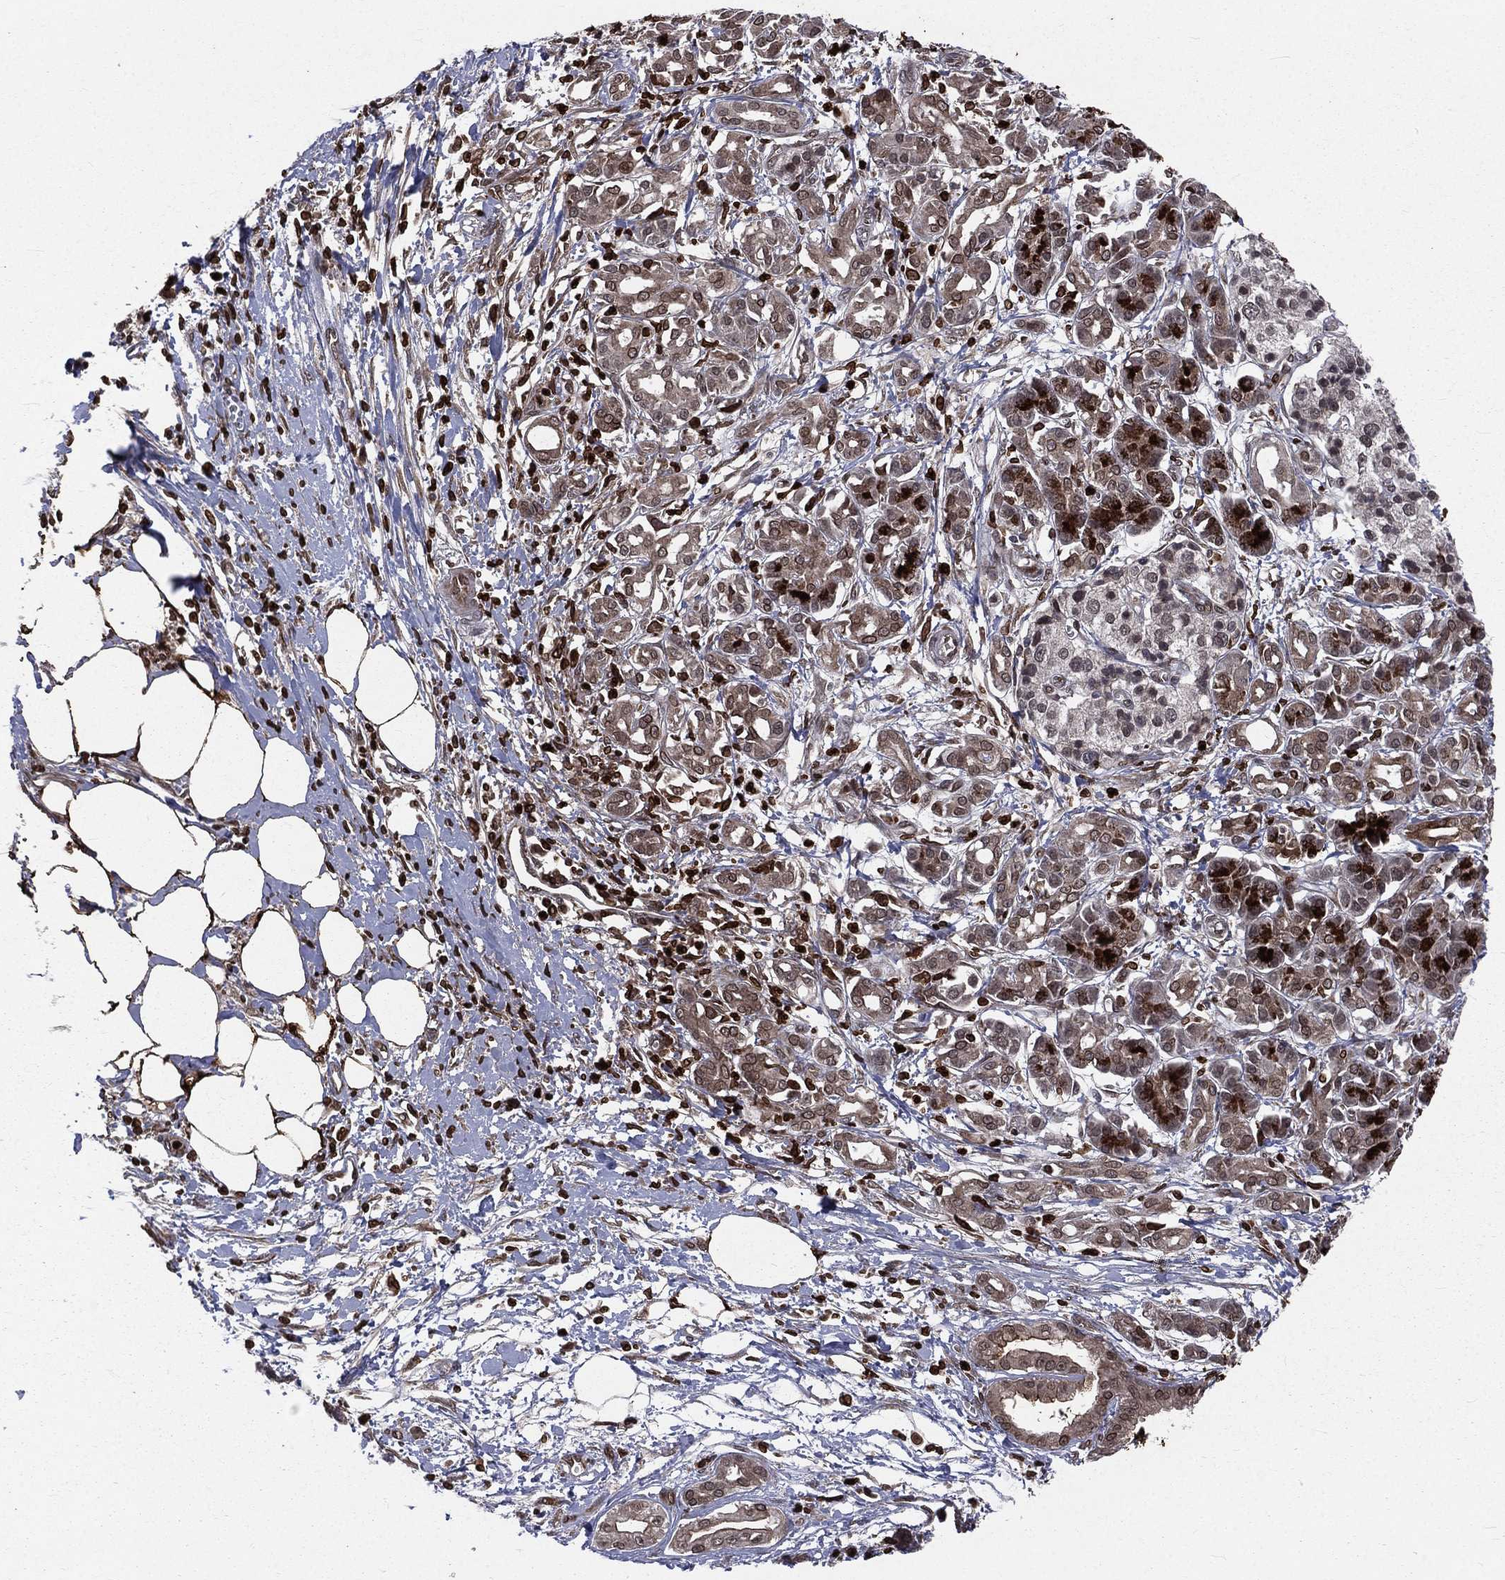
{"staining": {"intensity": "weak", "quantity": "25%-75%", "location": "cytoplasmic/membranous"}, "tissue": "pancreatic cancer", "cell_type": "Tumor cells", "image_type": "cancer", "snomed": [{"axis": "morphology", "description": "Adenocarcinoma, NOS"}, {"axis": "topography", "description": "Pancreas"}], "caption": "IHC of adenocarcinoma (pancreatic) exhibits low levels of weak cytoplasmic/membranous staining in approximately 25%-75% of tumor cells. (Brightfield microscopy of DAB IHC at high magnification).", "gene": "LBR", "patient": {"sex": "male", "age": 72}}